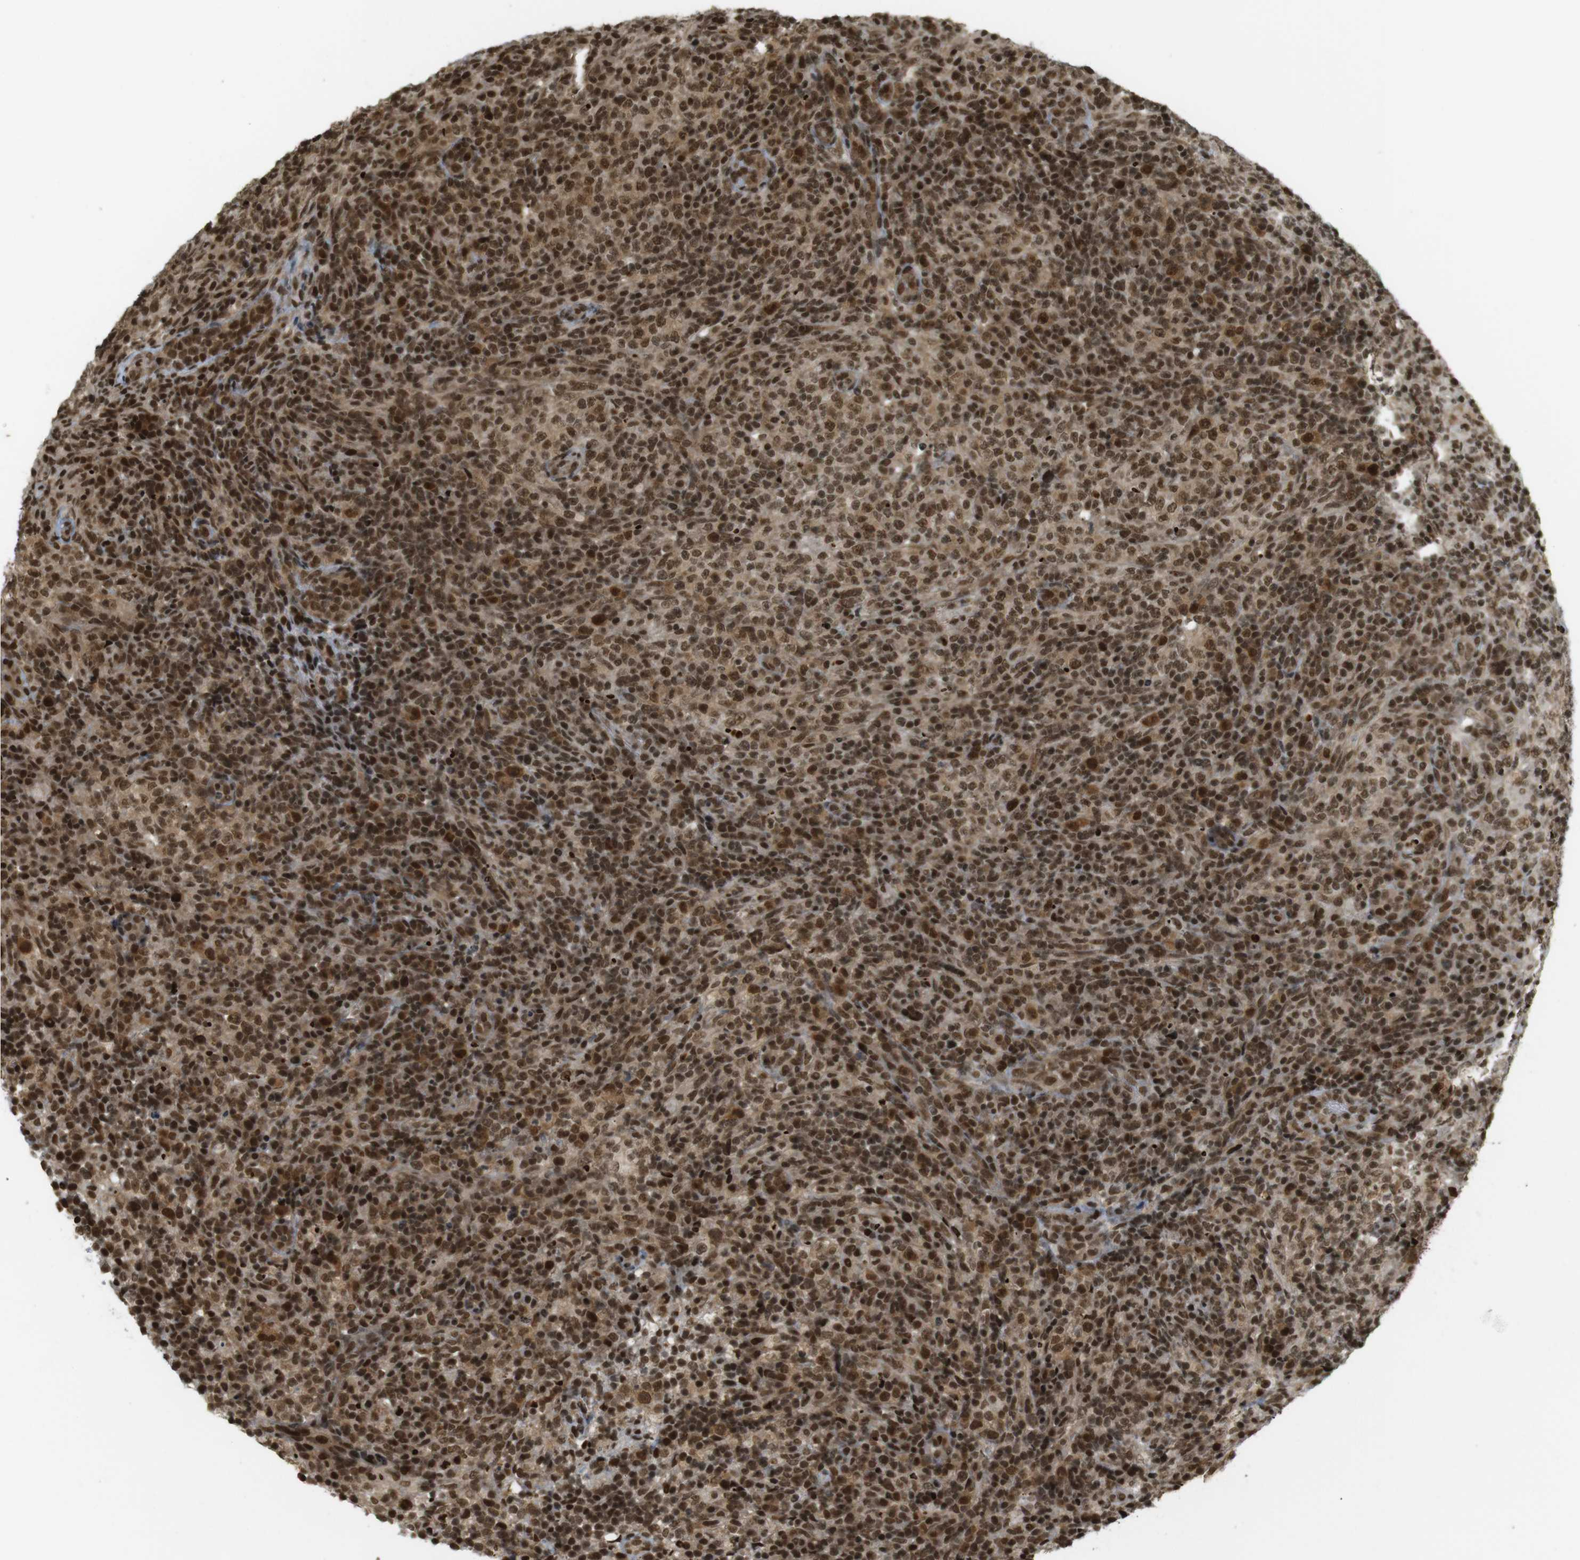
{"staining": {"intensity": "moderate", "quantity": ">75%", "location": "cytoplasmic/membranous,nuclear"}, "tissue": "lymphoma", "cell_type": "Tumor cells", "image_type": "cancer", "snomed": [{"axis": "morphology", "description": "Malignant lymphoma, non-Hodgkin's type, High grade"}, {"axis": "topography", "description": "Lymph node"}], "caption": "Malignant lymphoma, non-Hodgkin's type (high-grade) tissue displays moderate cytoplasmic/membranous and nuclear positivity in approximately >75% of tumor cells", "gene": "RUVBL2", "patient": {"sex": "female", "age": 76}}